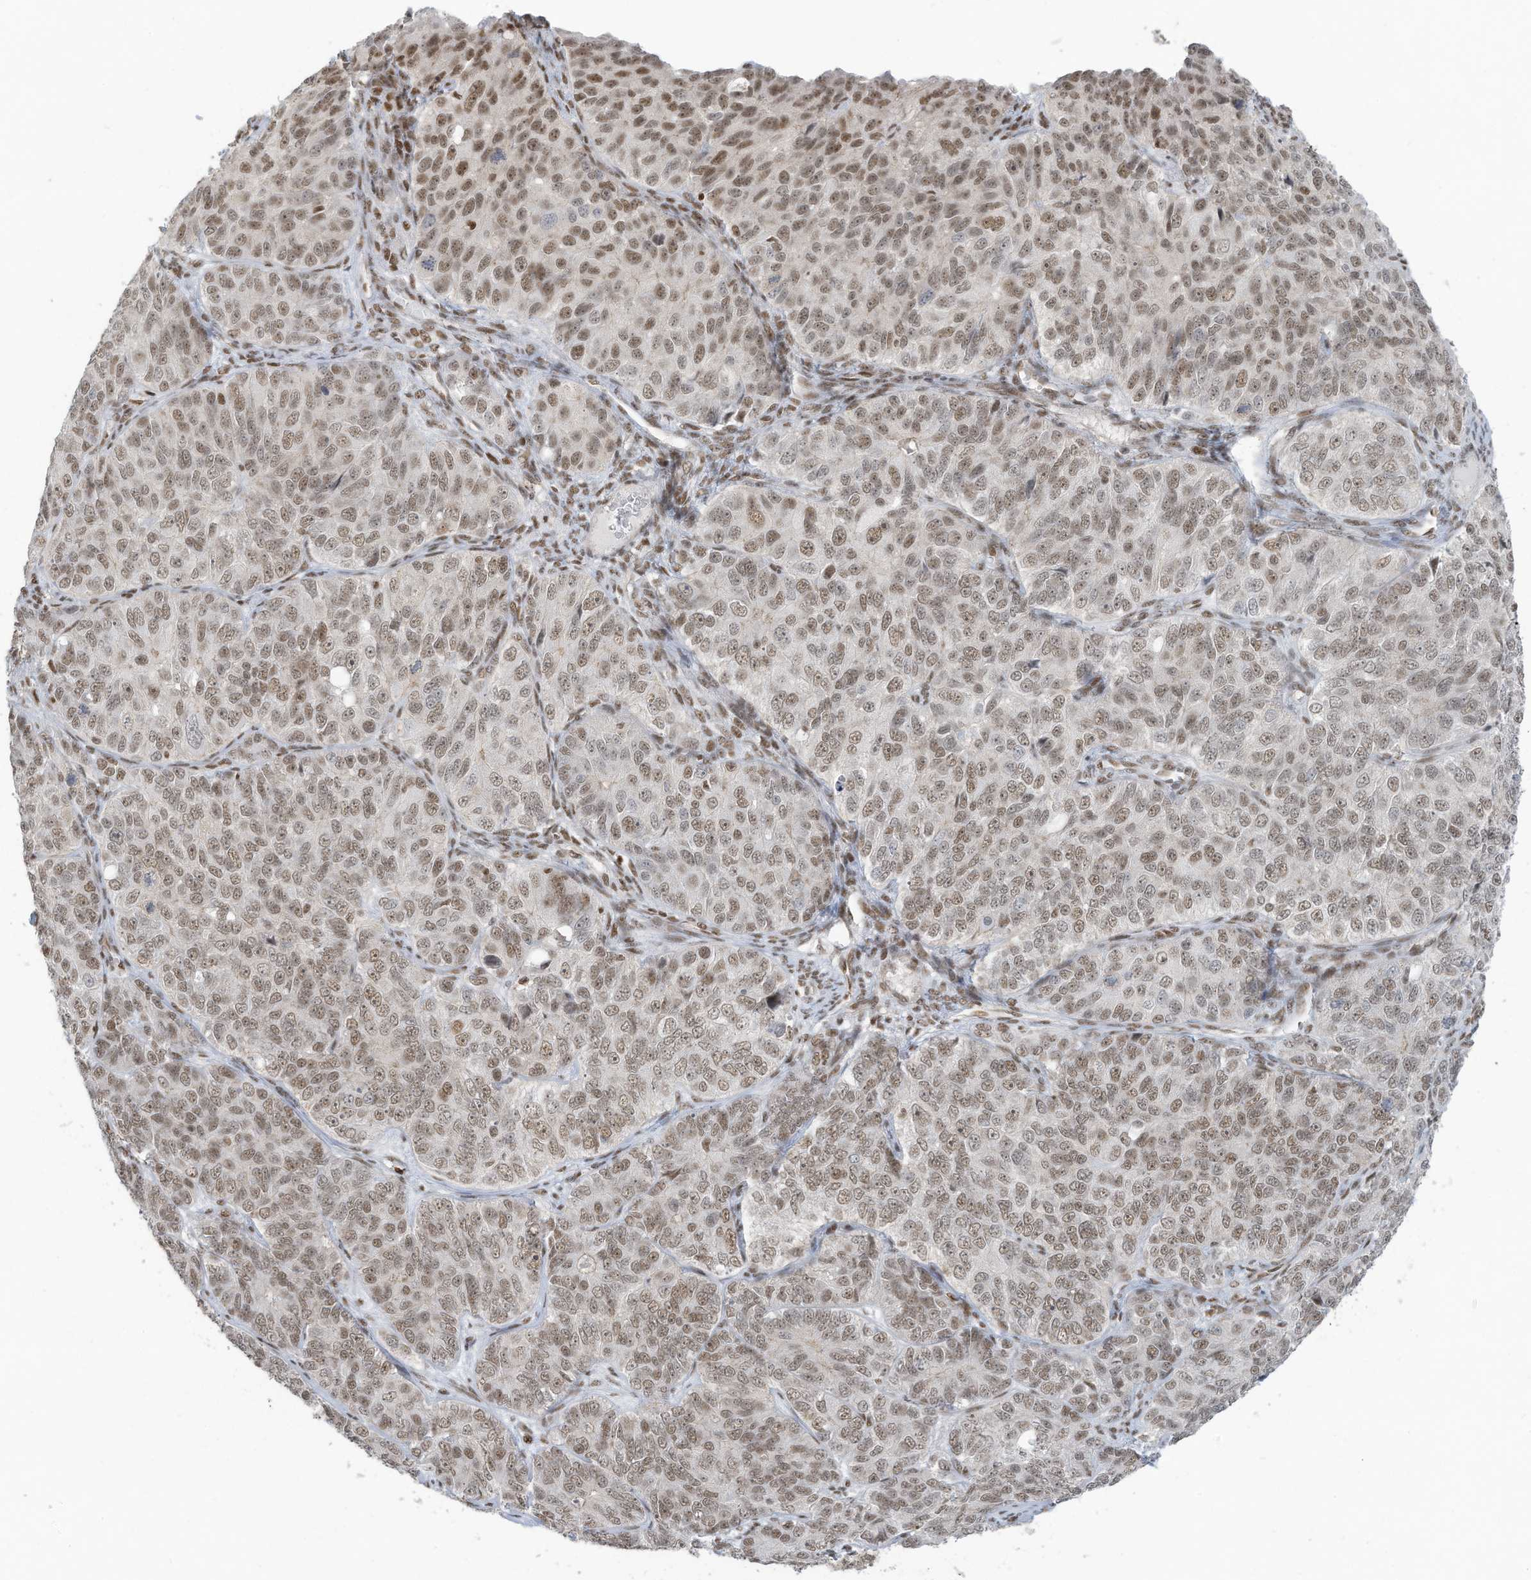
{"staining": {"intensity": "moderate", "quantity": ">75%", "location": "nuclear"}, "tissue": "ovarian cancer", "cell_type": "Tumor cells", "image_type": "cancer", "snomed": [{"axis": "morphology", "description": "Carcinoma, endometroid"}, {"axis": "topography", "description": "Ovary"}], "caption": "This is an image of IHC staining of ovarian endometroid carcinoma, which shows moderate positivity in the nuclear of tumor cells.", "gene": "DBR1", "patient": {"sex": "female", "age": 51}}